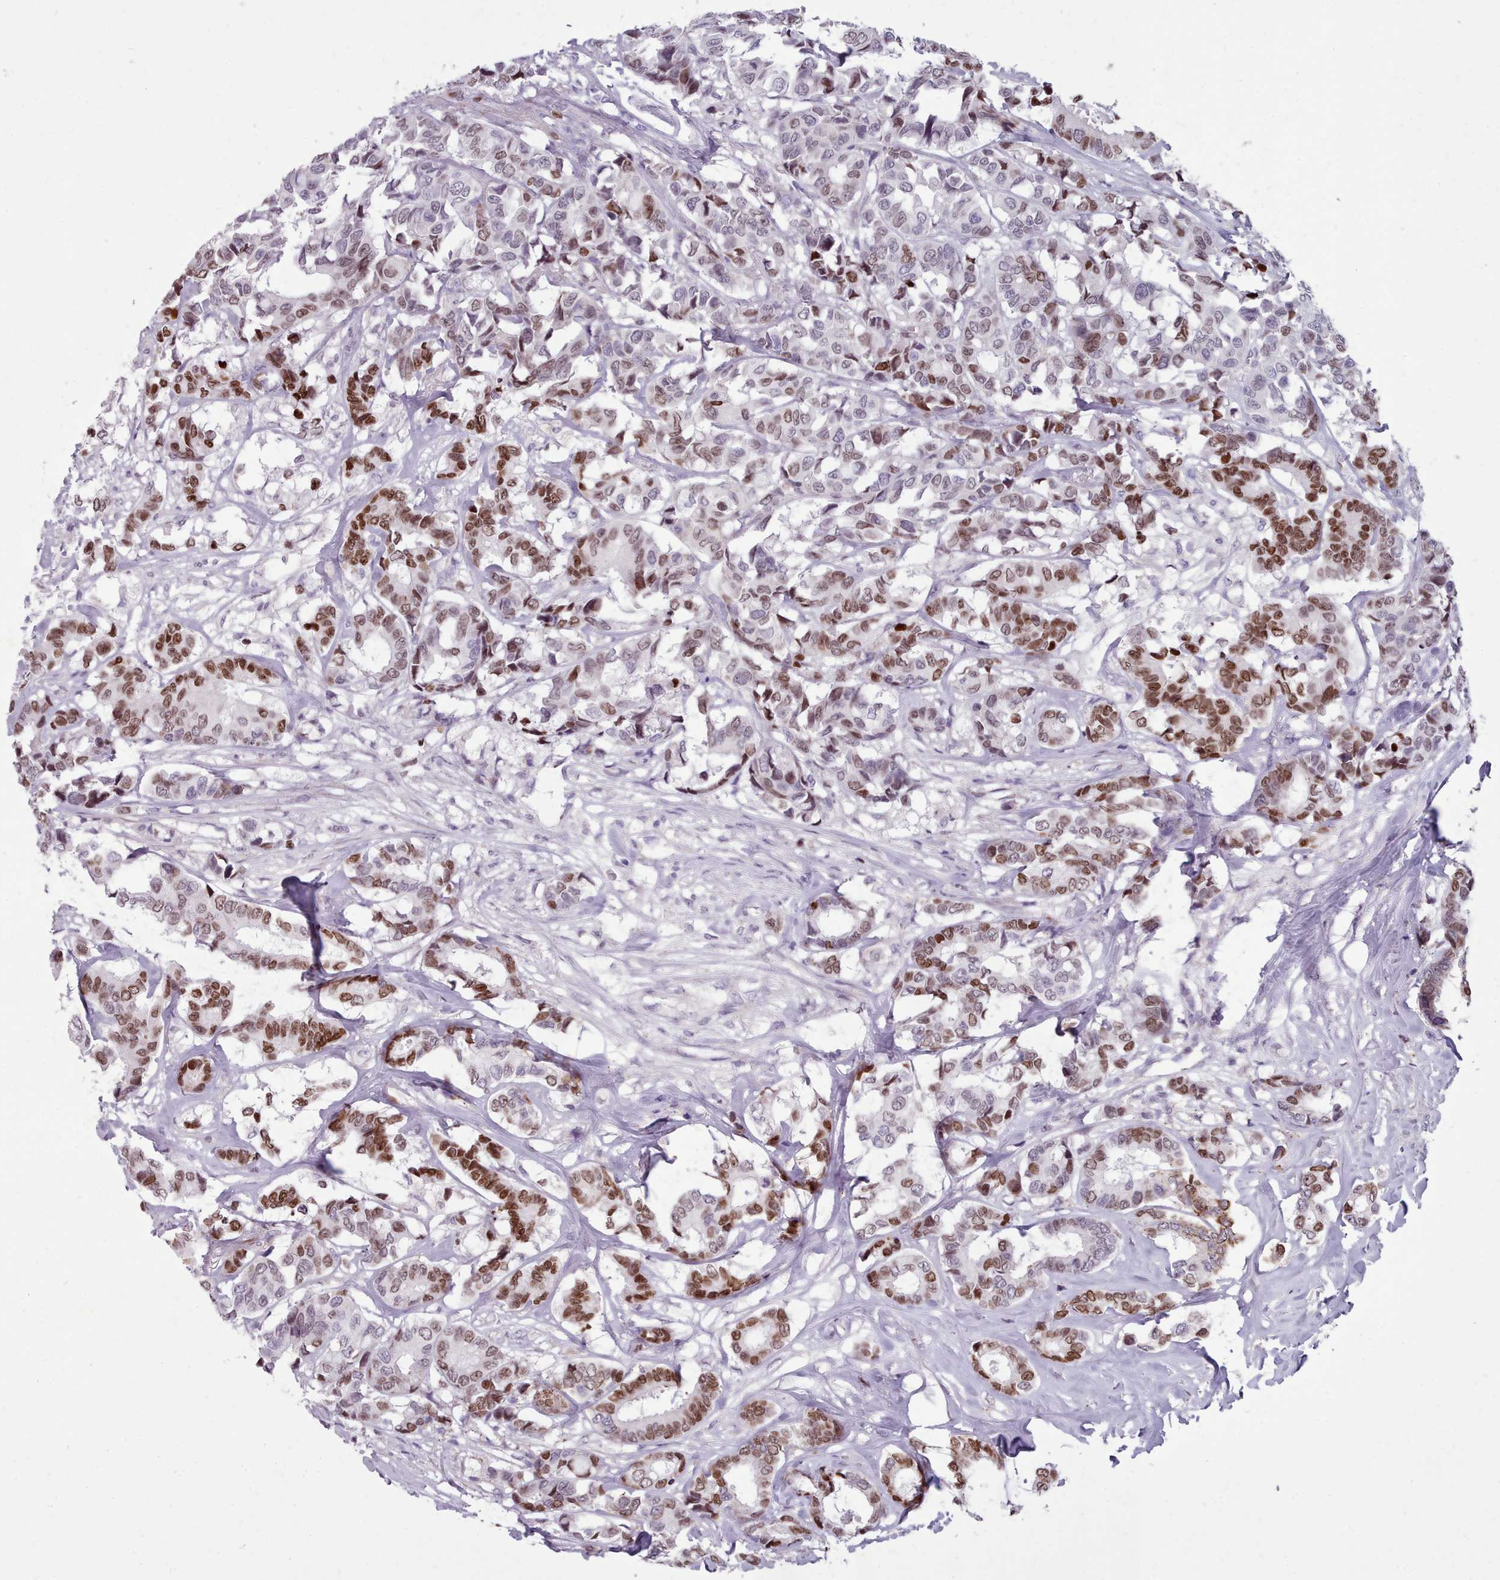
{"staining": {"intensity": "strong", "quantity": "25%-75%", "location": "nuclear"}, "tissue": "breast cancer", "cell_type": "Tumor cells", "image_type": "cancer", "snomed": [{"axis": "morphology", "description": "Normal tissue, NOS"}, {"axis": "morphology", "description": "Duct carcinoma"}, {"axis": "topography", "description": "Breast"}], "caption": "Immunohistochemical staining of breast invasive ductal carcinoma shows high levels of strong nuclear staining in about 25%-75% of tumor cells.", "gene": "KCNT2", "patient": {"sex": "female", "age": 87}}